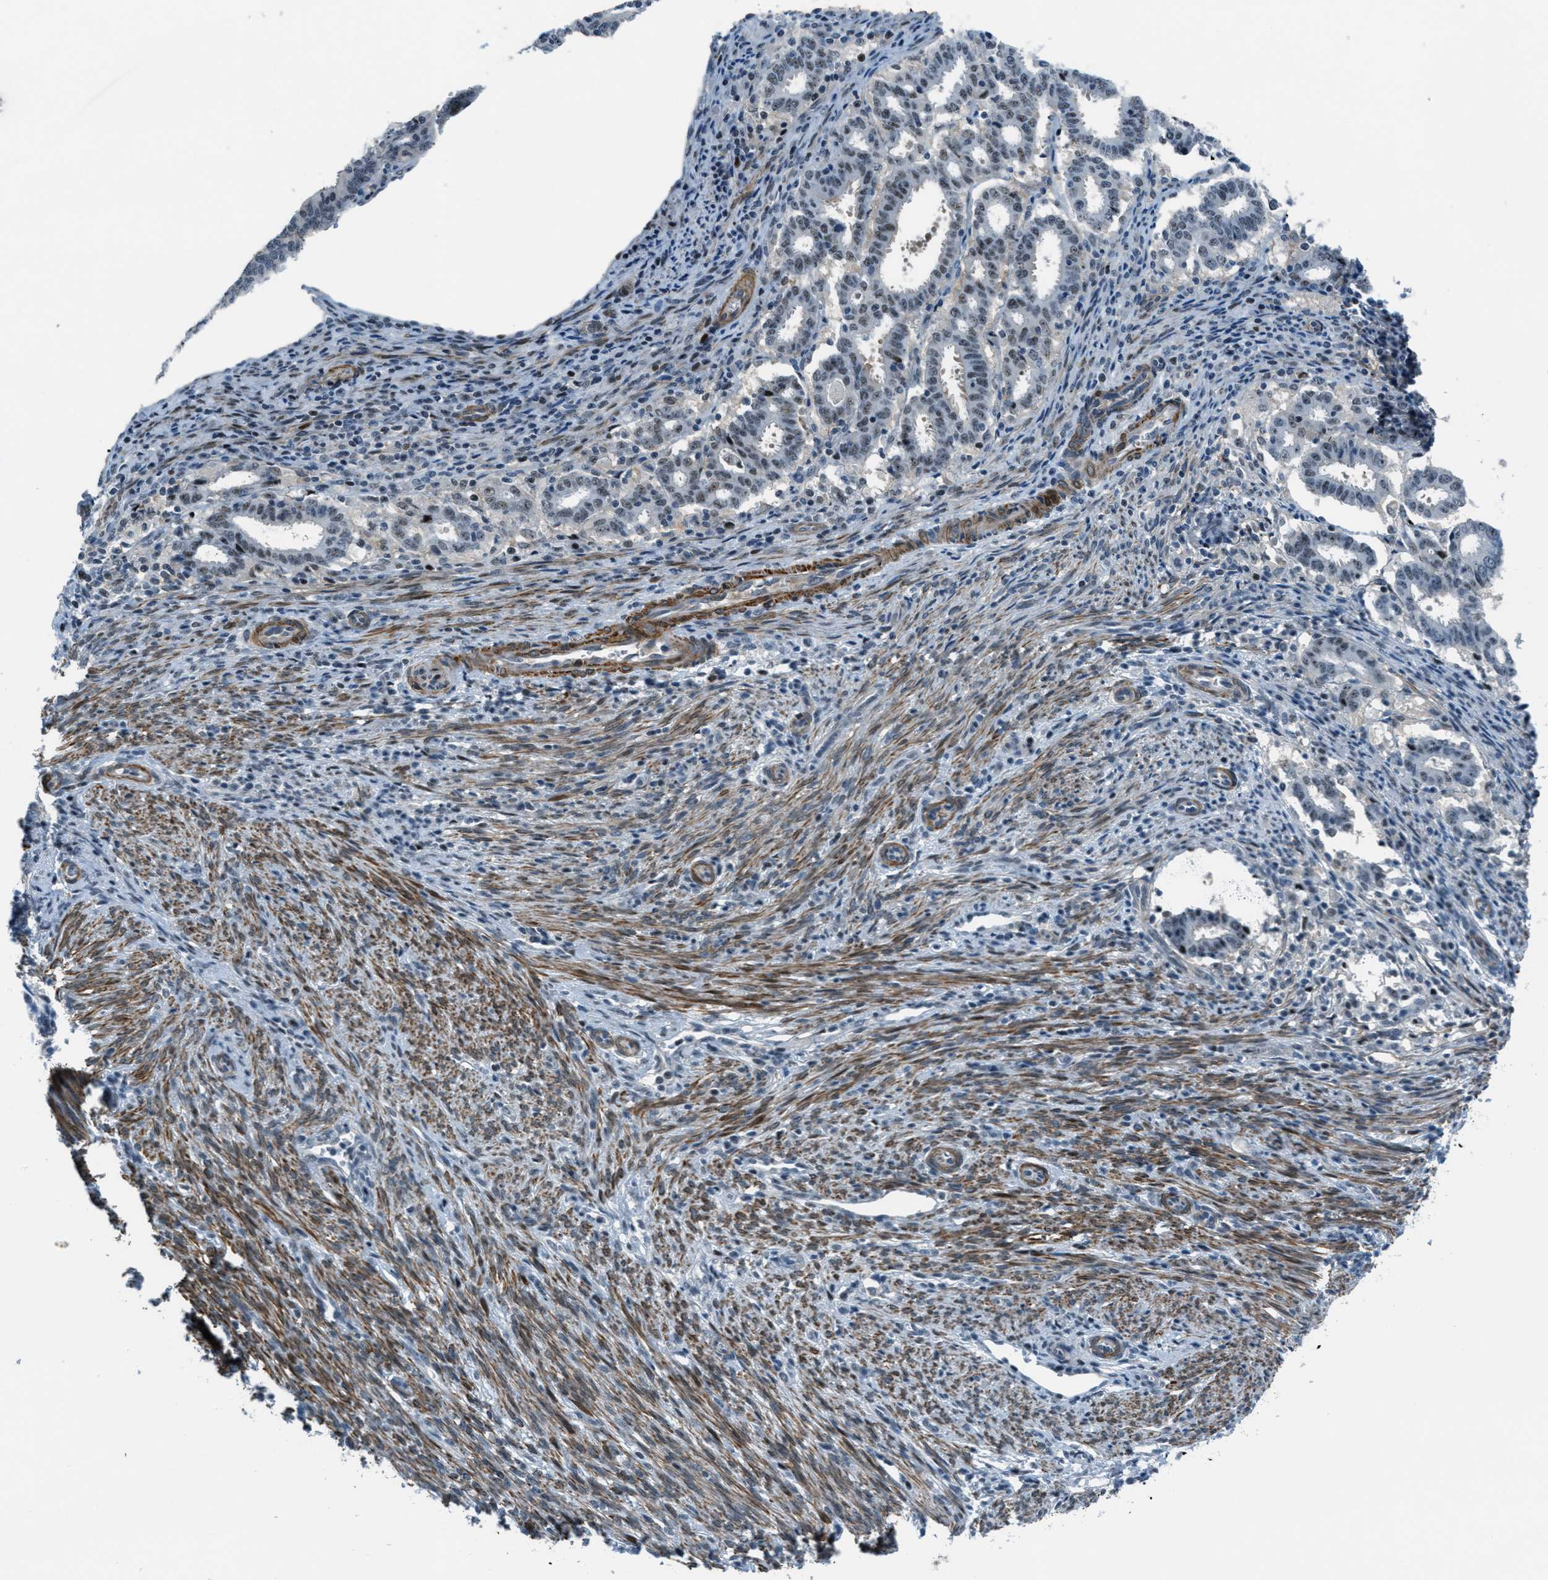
{"staining": {"intensity": "weak", "quantity": "<25%", "location": "nuclear"}, "tissue": "endometrial cancer", "cell_type": "Tumor cells", "image_type": "cancer", "snomed": [{"axis": "morphology", "description": "Adenocarcinoma, NOS"}, {"axis": "topography", "description": "Uterus"}], "caption": "This is a image of immunohistochemistry staining of endometrial adenocarcinoma, which shows no staining in tumor cells. (Brightfield microscopy of DAB (3,3'-diaminobenzidine) IHC at high magnification).", "gene": "ZDHHC23", "patient": {"sex": "female", "age": 83}}